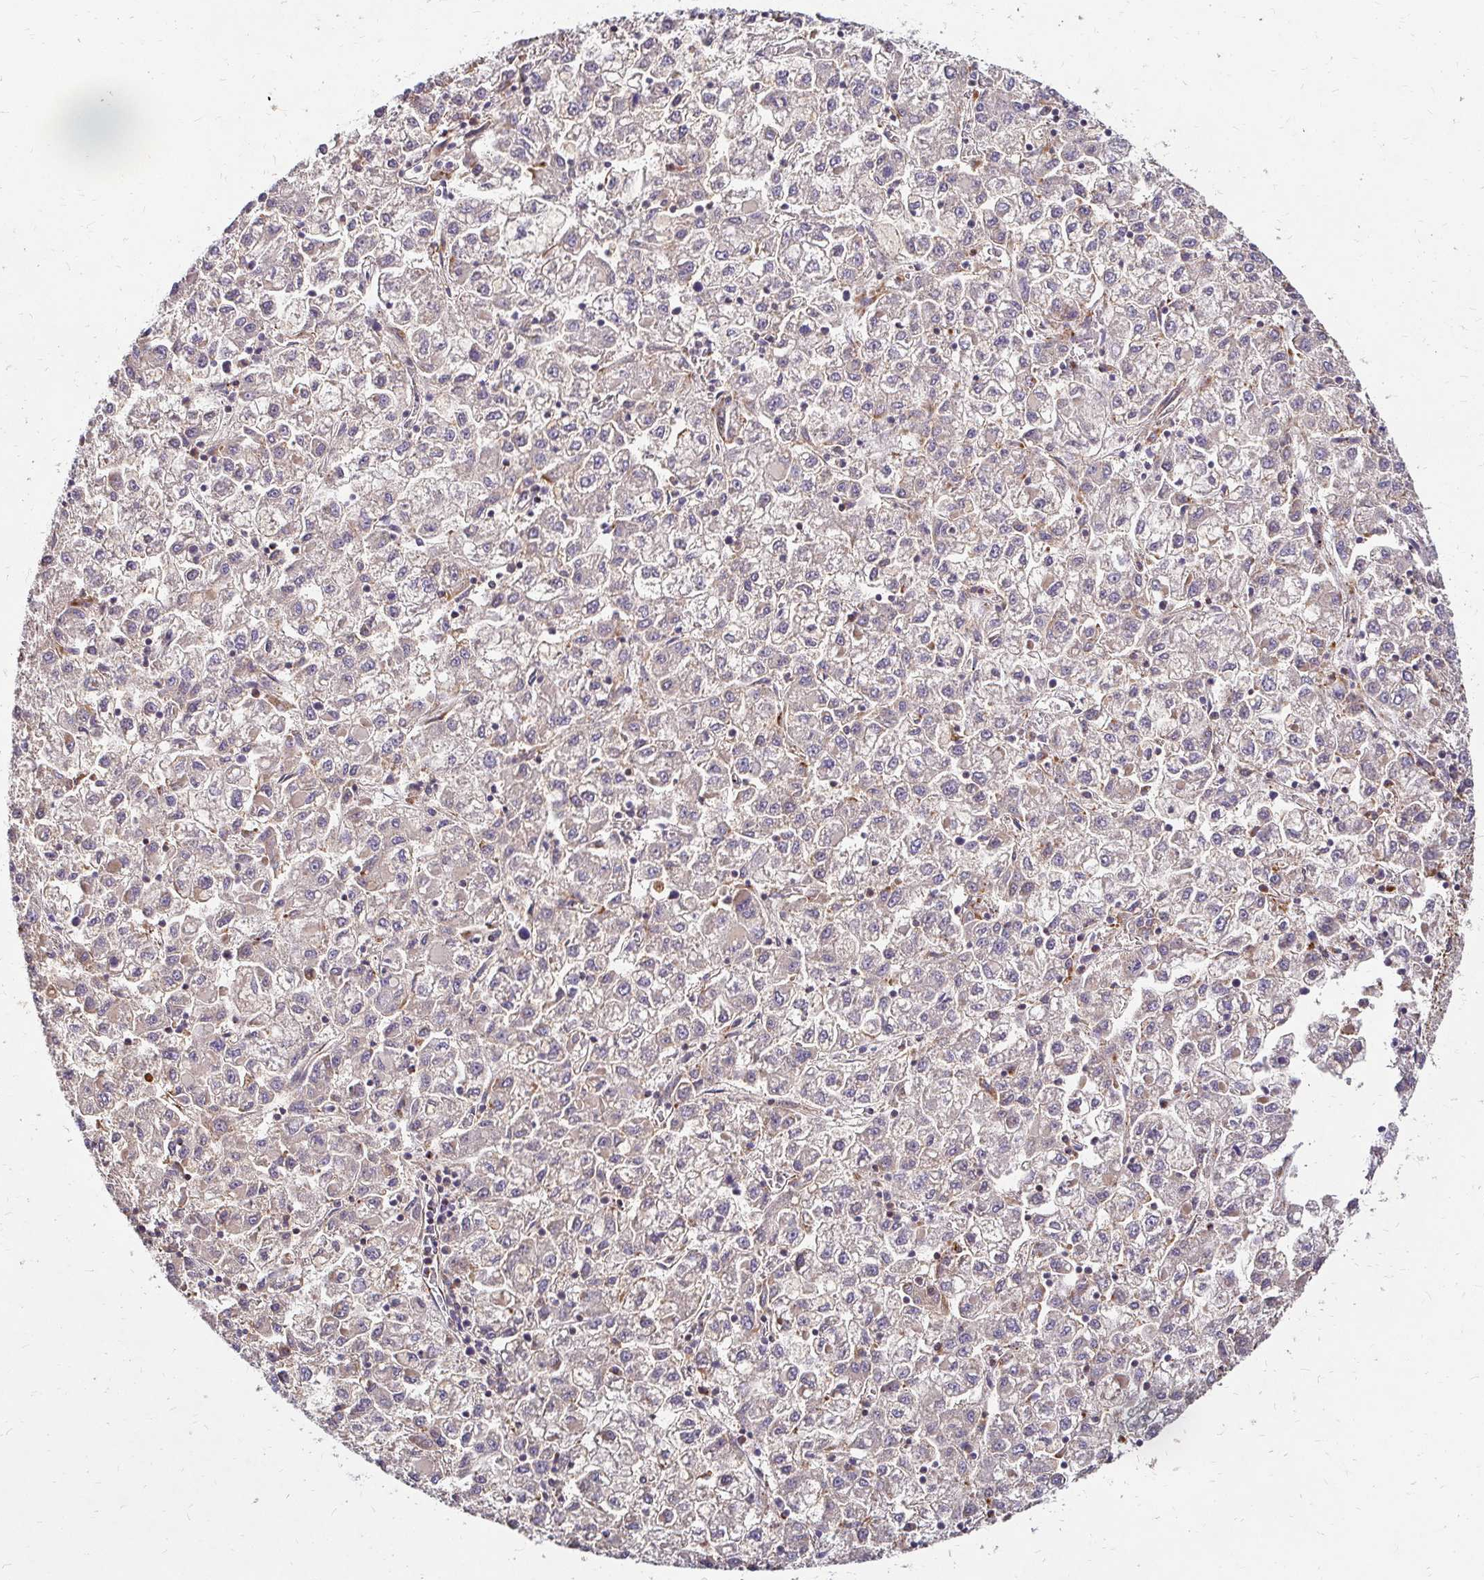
{"staining": {"intensity": "weak", "quantity": "<25%", "location": "cytoplasmic/membranous"}, "tissue": "liver cancer", "cell_type": "Tumor cells", "image_type": "cancer", "snomed": [{"axis": "morphology", "description": "Carcinoma, Hepatocellular, NOS"}, {"axis": "topography", "description": "Liver"}], "caption": "Immunohistochemistry histopathology image of liver cancer stained for a protein (brown), which exhibits no expression in tumor cells. Nuclei are stained in blue.", "gene": "IDUA", "patient": {"sex": "male", "age": 40}}